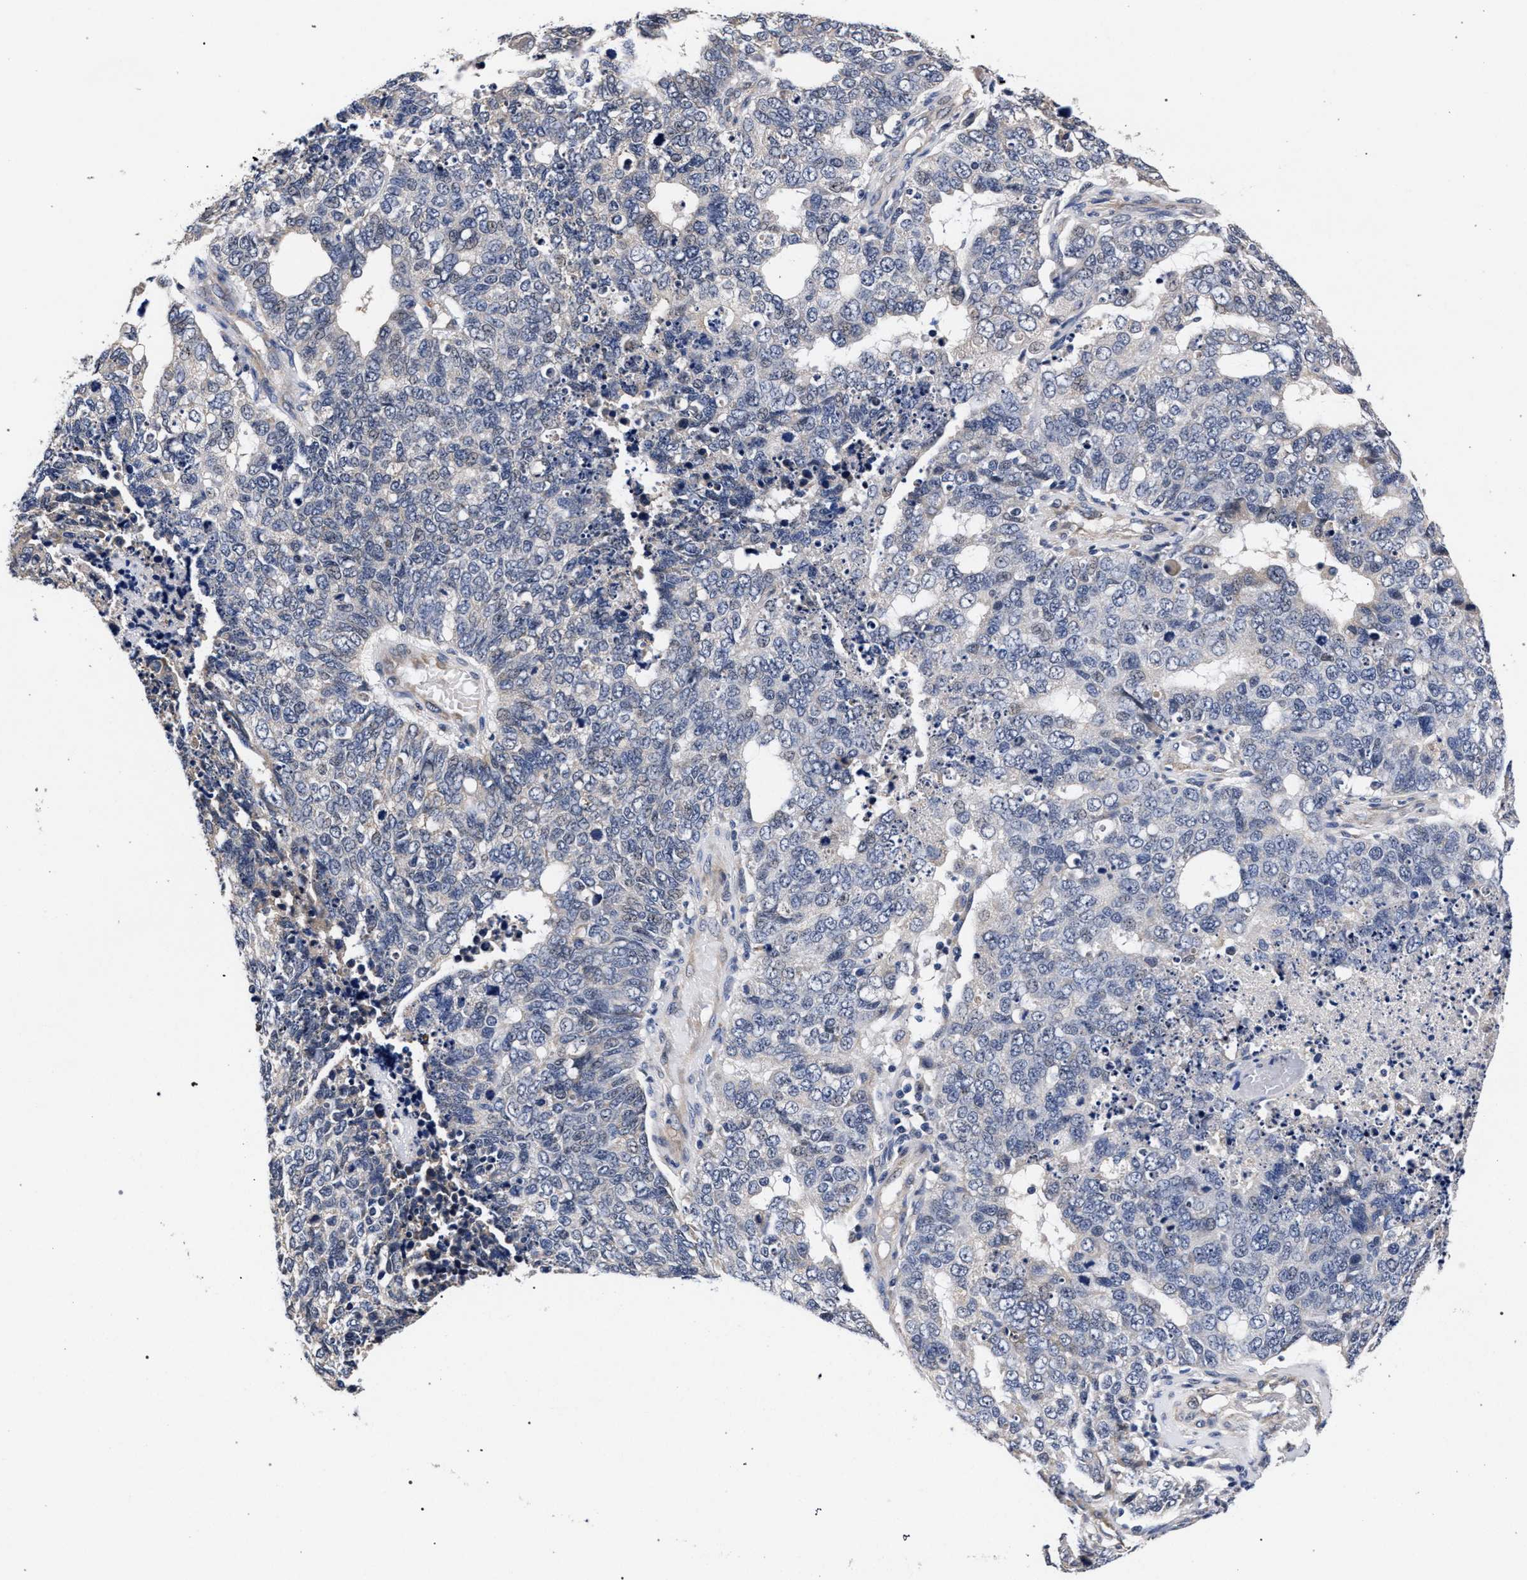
{"staining": {"intensity": "negative", "quantity": "none", "location": "none"}, "tissue": "cervical cancer", "cell_type": "Tumor cells", "image_type": "cancer", "snomed": [{"axis": "morphology", "description": "Squamous cell carcinoma, NOS"}, {"axis": "topography", "description": "Cervix"}], "caption": "Immunohistochemistry photomicrograph of human squamous cell carcinoma (cervical) stained for a protein (brown), which exhibits no positivity in tumor cells.", "gene": "CFAP95", "patient": {"sex": "female", "age": 63}}